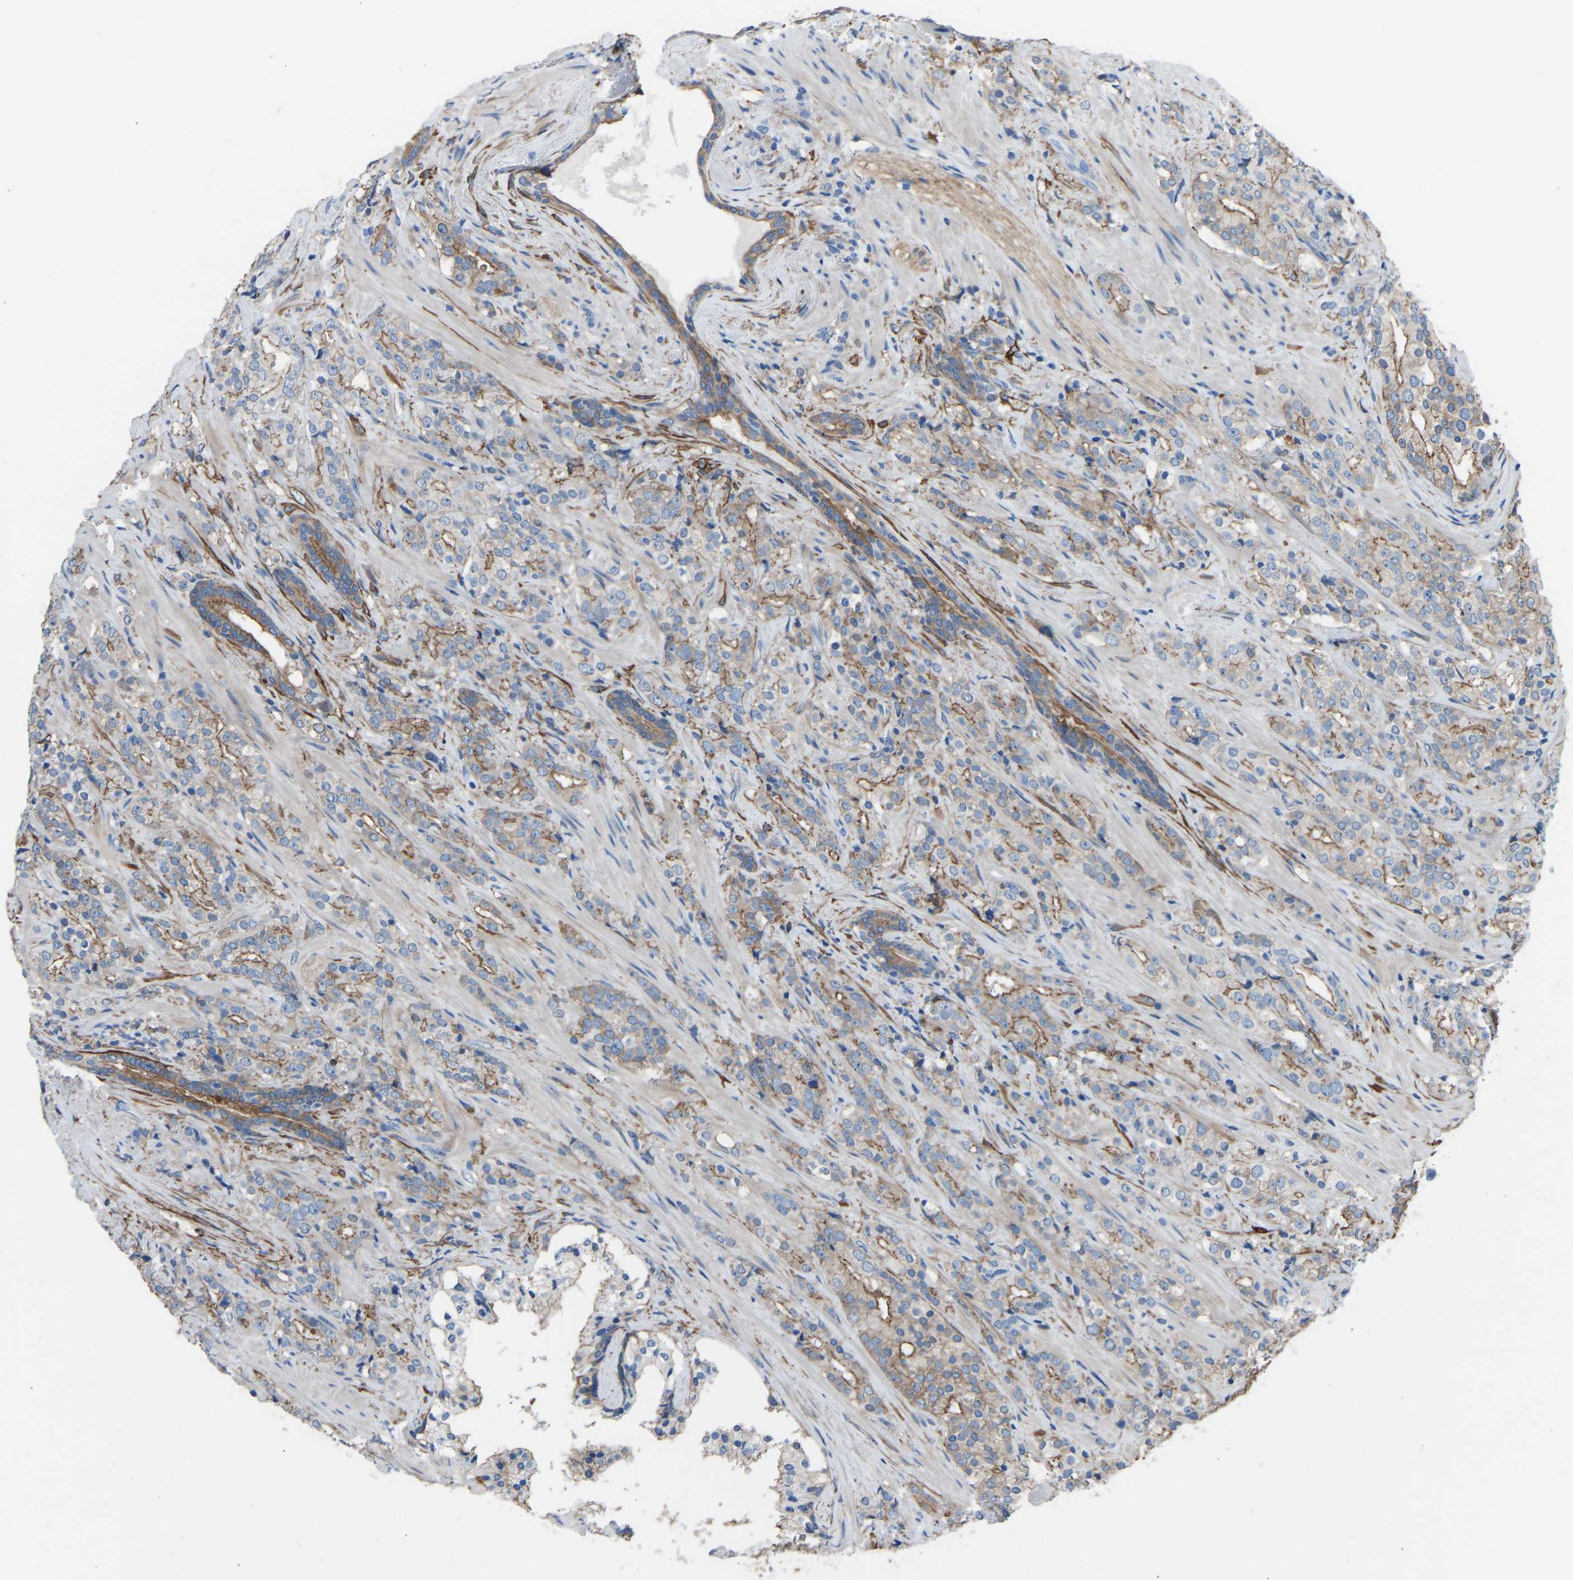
{"staining": {"intensity": "moderate", "quantity": "25%-75%", "location": "cytoplasmic/membranous"}, "tissue": "prostate cancer", "cell_type": "Tumor cells", "image_type": "cancer", "snomed": [{"axis": "morphology", "description": "Adenocarcinoma, High grade"}, {"axis": "topography", "description": "Prostate"}], "caption": "This is an image of immunohistochemistry staining of prostate high-grade adenocarcinoma, which shows moderate staining in the cytoplasmic/membranous of tumor cells.", "gene": "MYH10", "patient": {"sex": "male", "age": 71}}